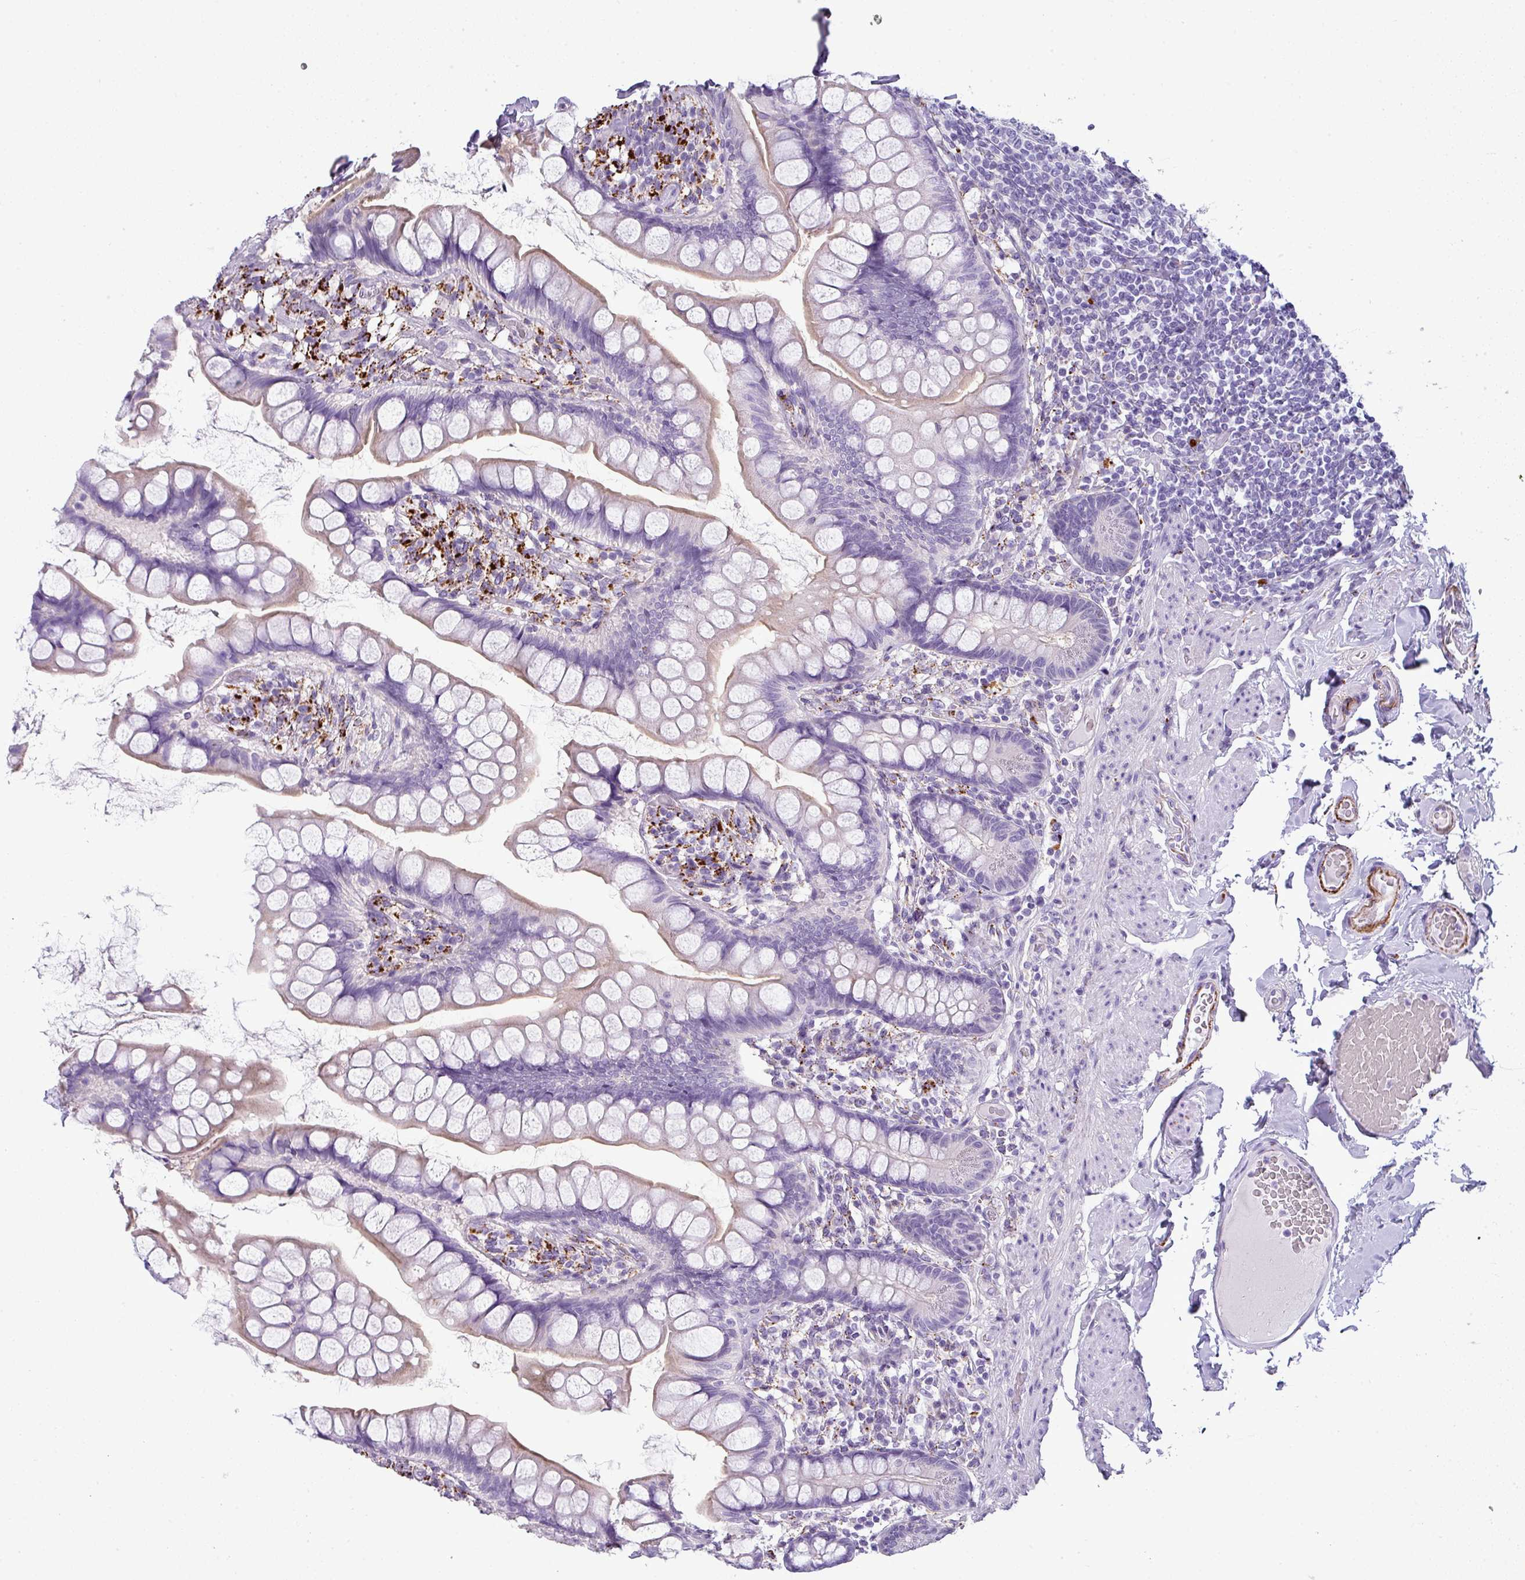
{"staining": {"intensity": "weak", "quantity": "25%-75%", "location": "cytoplasmic/membranous"}, "tissue": "small intestine", "cell_type": "Glandular cells", "image_type": "normal", "snomed": [{"axis": "morphology", "description": "Normal tissue, NOS"}, {"axis": "topography", "description": "Small intestine"}], "caption": "A micrograph showing weak cytoplasmic/membranous staining in about 25%-75% of glandular cells in unremarkable small intestine, as visualized by brown immunohistochemical staining.", "gene": "ZNF568", "patient": {"sex": "male", "age": 70}}